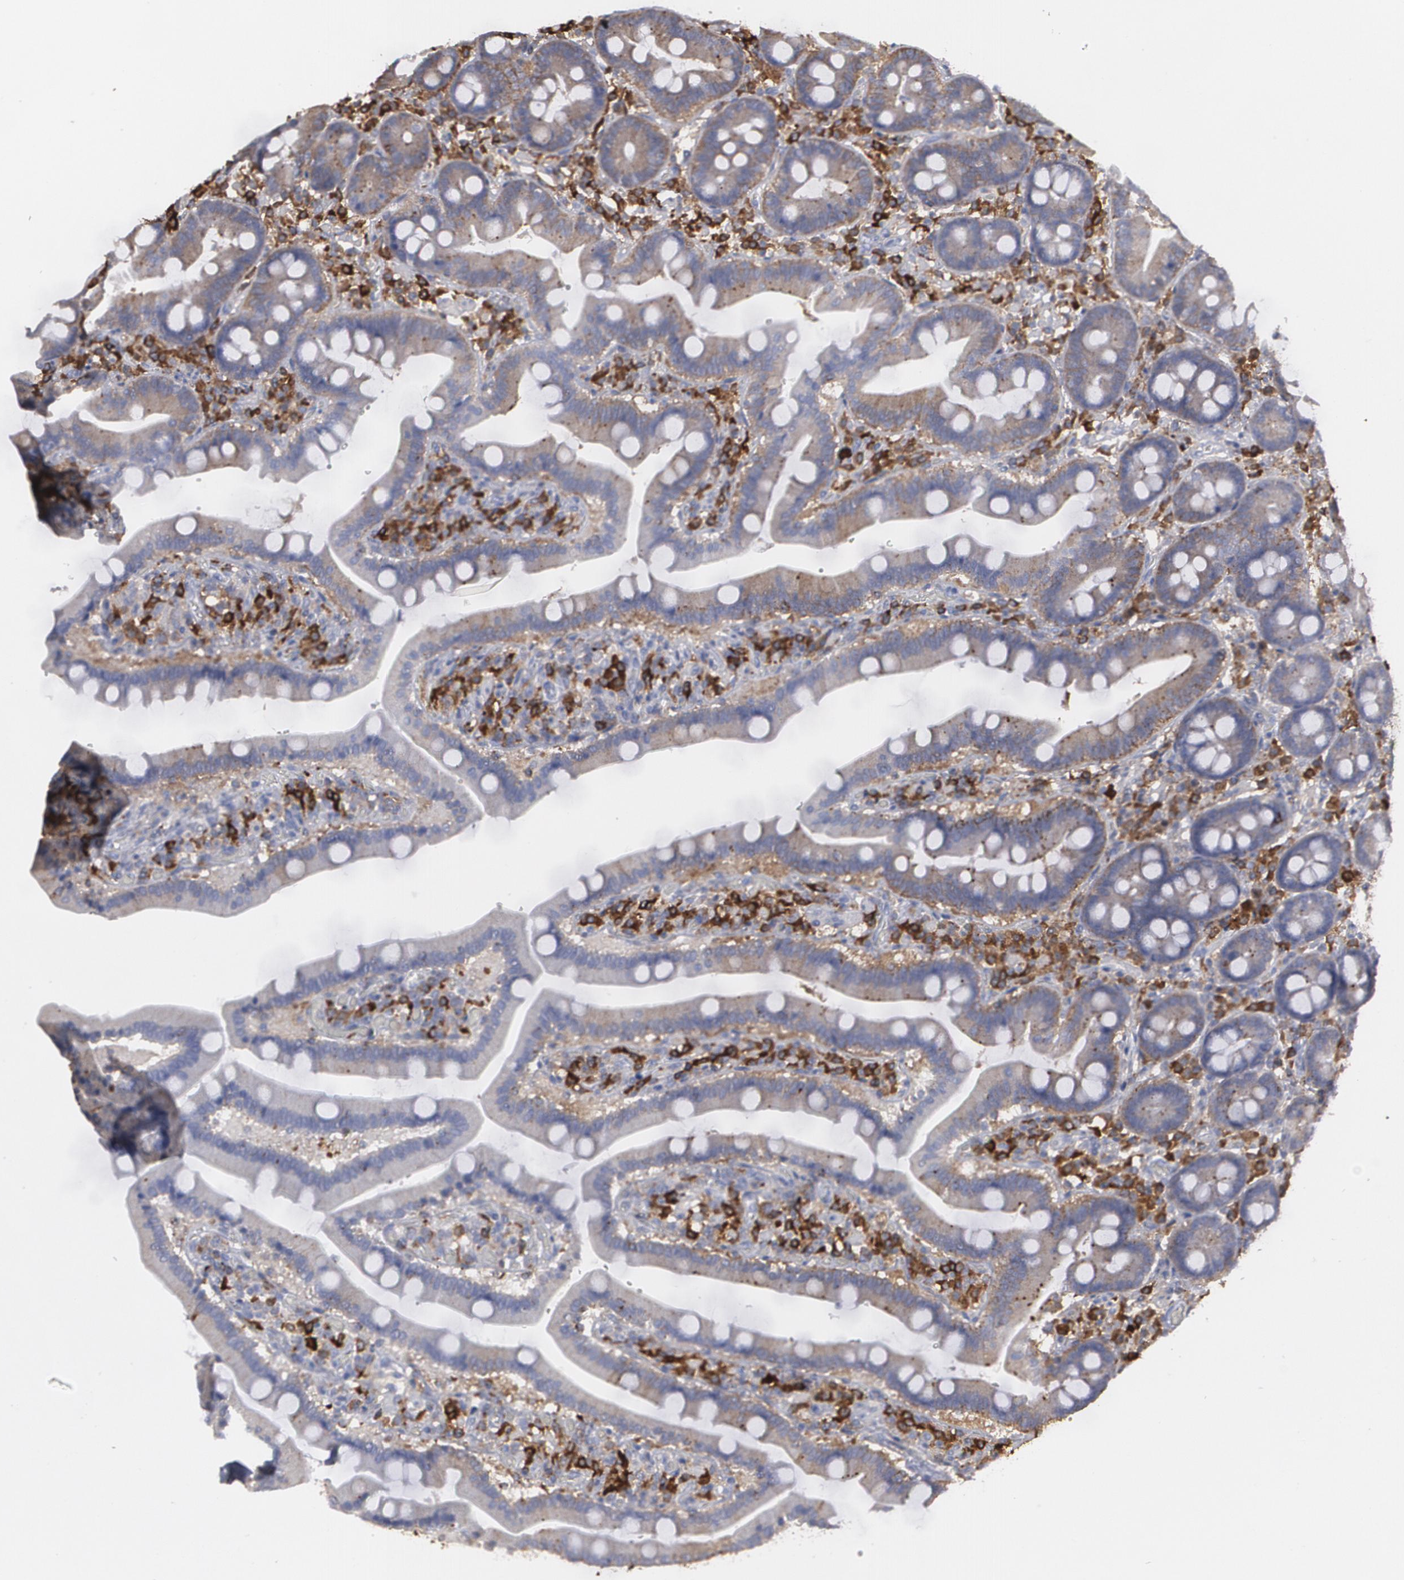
{"staining": {"intensity": "moderate", "quantity": "25%-75%", "location": "cytoplasmic/membranous"}, "tissue": "duodenum", "cell_type": "Glandular cells", "image_type": "normal", "snomed": [{"axis": "morphology", "description": "Normal tissue, NOS"}, {"axis": "topography", "description": "Duodenum"}], "caption": "Immunohistochemical staining of benign human duodenum displays medium levels of moderate cytoplasmic/membranous staining in approximately 25%-75% of glandular cells. (brown staining indicates protein expression, while blue staining denotes nuclei).", "gene": "ODC1", "patient": {"sex": "male", "age": 66}}